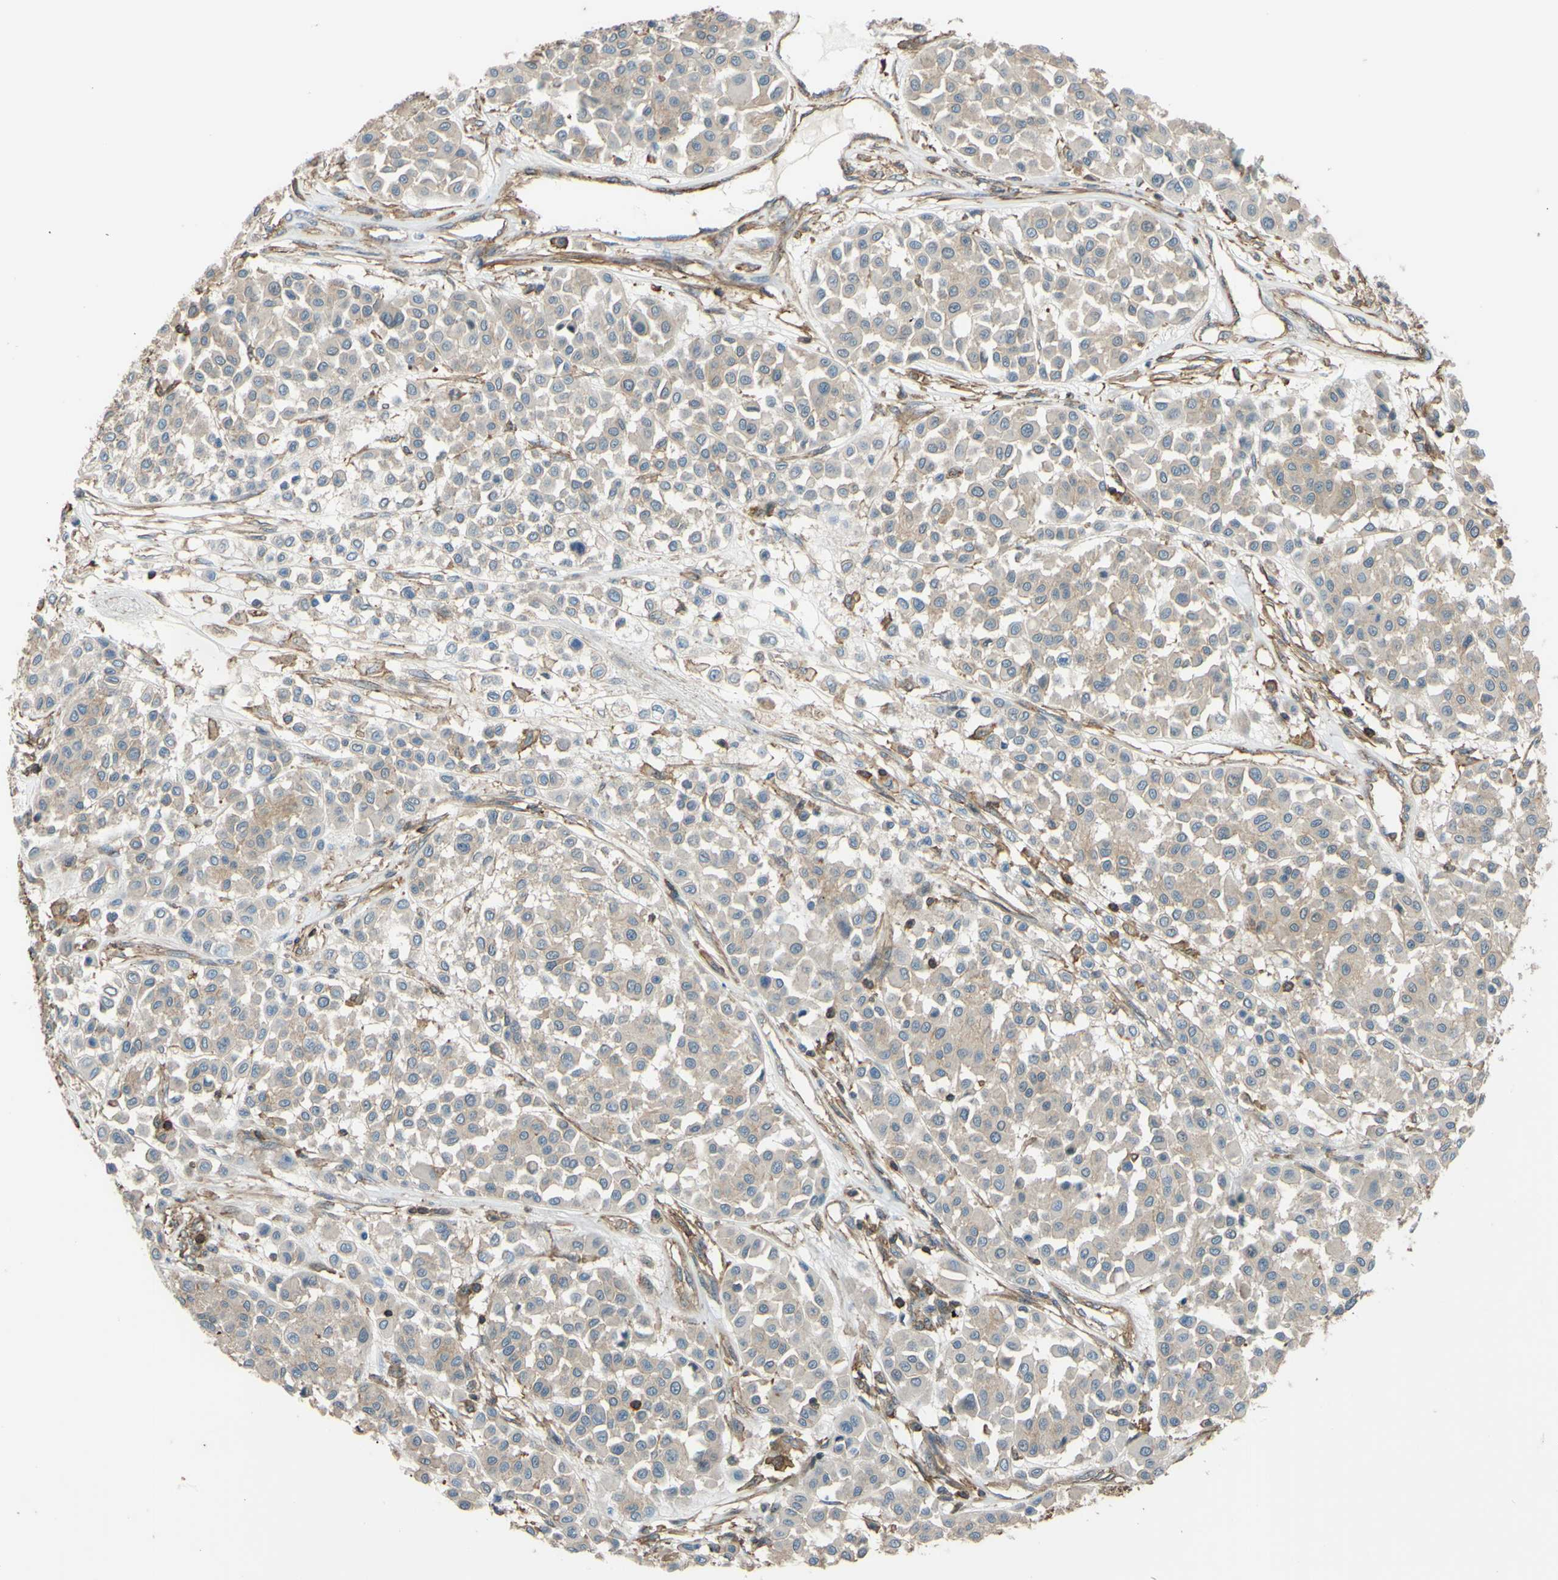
{"staining": {"intensity": "negative", "quantity": "none", "location": "none"}, "tissue": "melanoma", "cell_type": "Tumor cells", "image_type": "cancer", "snomed": [{"axis": "morphology", "description": "Malignant melanoma, Metastatic site"}, {"axis": "topography", "description": "Soft tissue"}], "caption": "A high-resolution micrograph shows IHC staining of malignant melanoma (metastatic site), which displays no significant positivity in tumor cells.", "gene": "ADD3", "patient": {"sex": "male", "age": 41}}